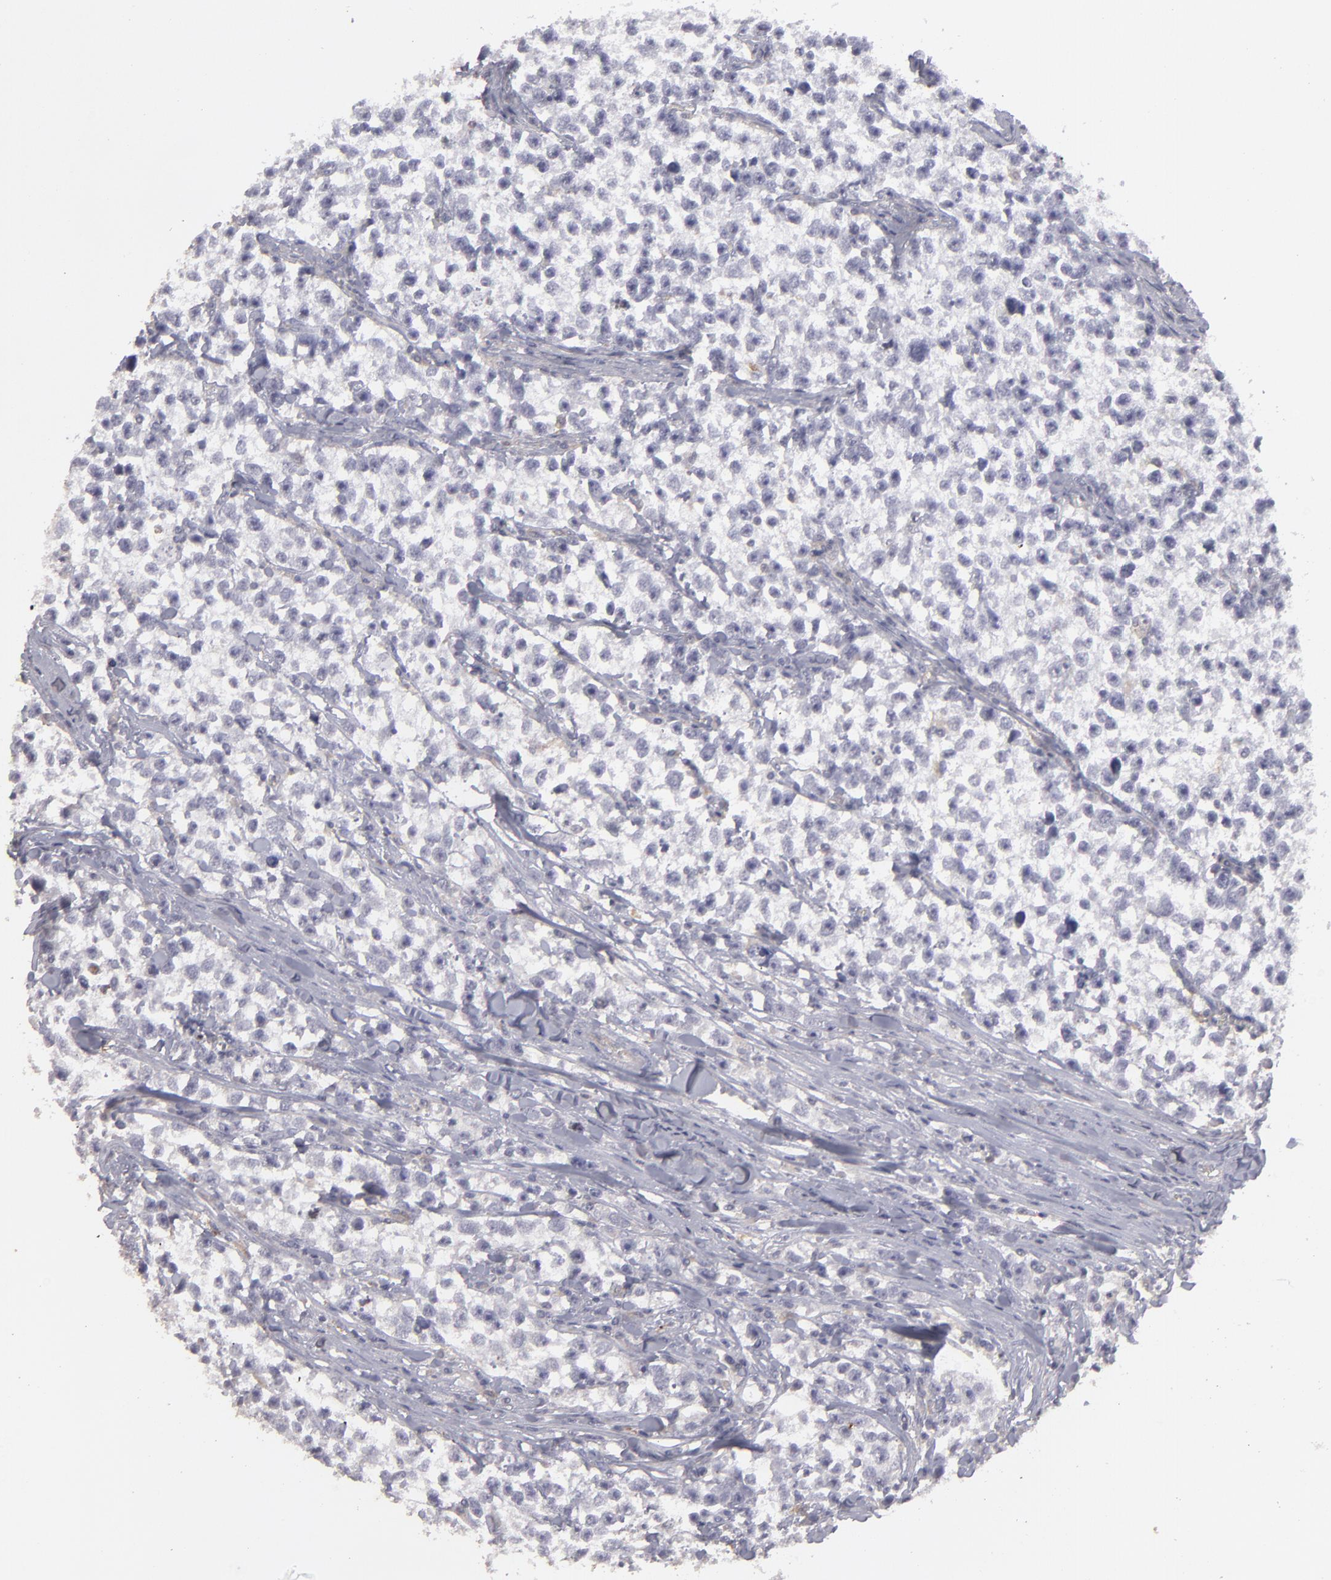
{"staining": {"intensity": "moderate", "quantity": "<25%", "location": "cytoplasmic/membranous"}, "tissue": "testis cancer", "cell_type": "Tumor cells", "image_type": "cancer", "snomed": [{"axis": "morphology", "description": "Seminoma, NOS"}, {"axis": "morphology", "description": "Carcinoma, Embryonal, NOS"}, {"axis": "topography", "description": "Testis"}], "caption": "IHC micrograph of neoplastic tissue: testis cancer (seminoma) stained using IHC reveals low levels of moderate protein expression localized specifically in the cytoplasmic/membranous of tumor cells, appearing as a cytoplasmic/membranous brown color.", "gene": "SEMA3G", "patient": {"sex": "male", "age": 30}}